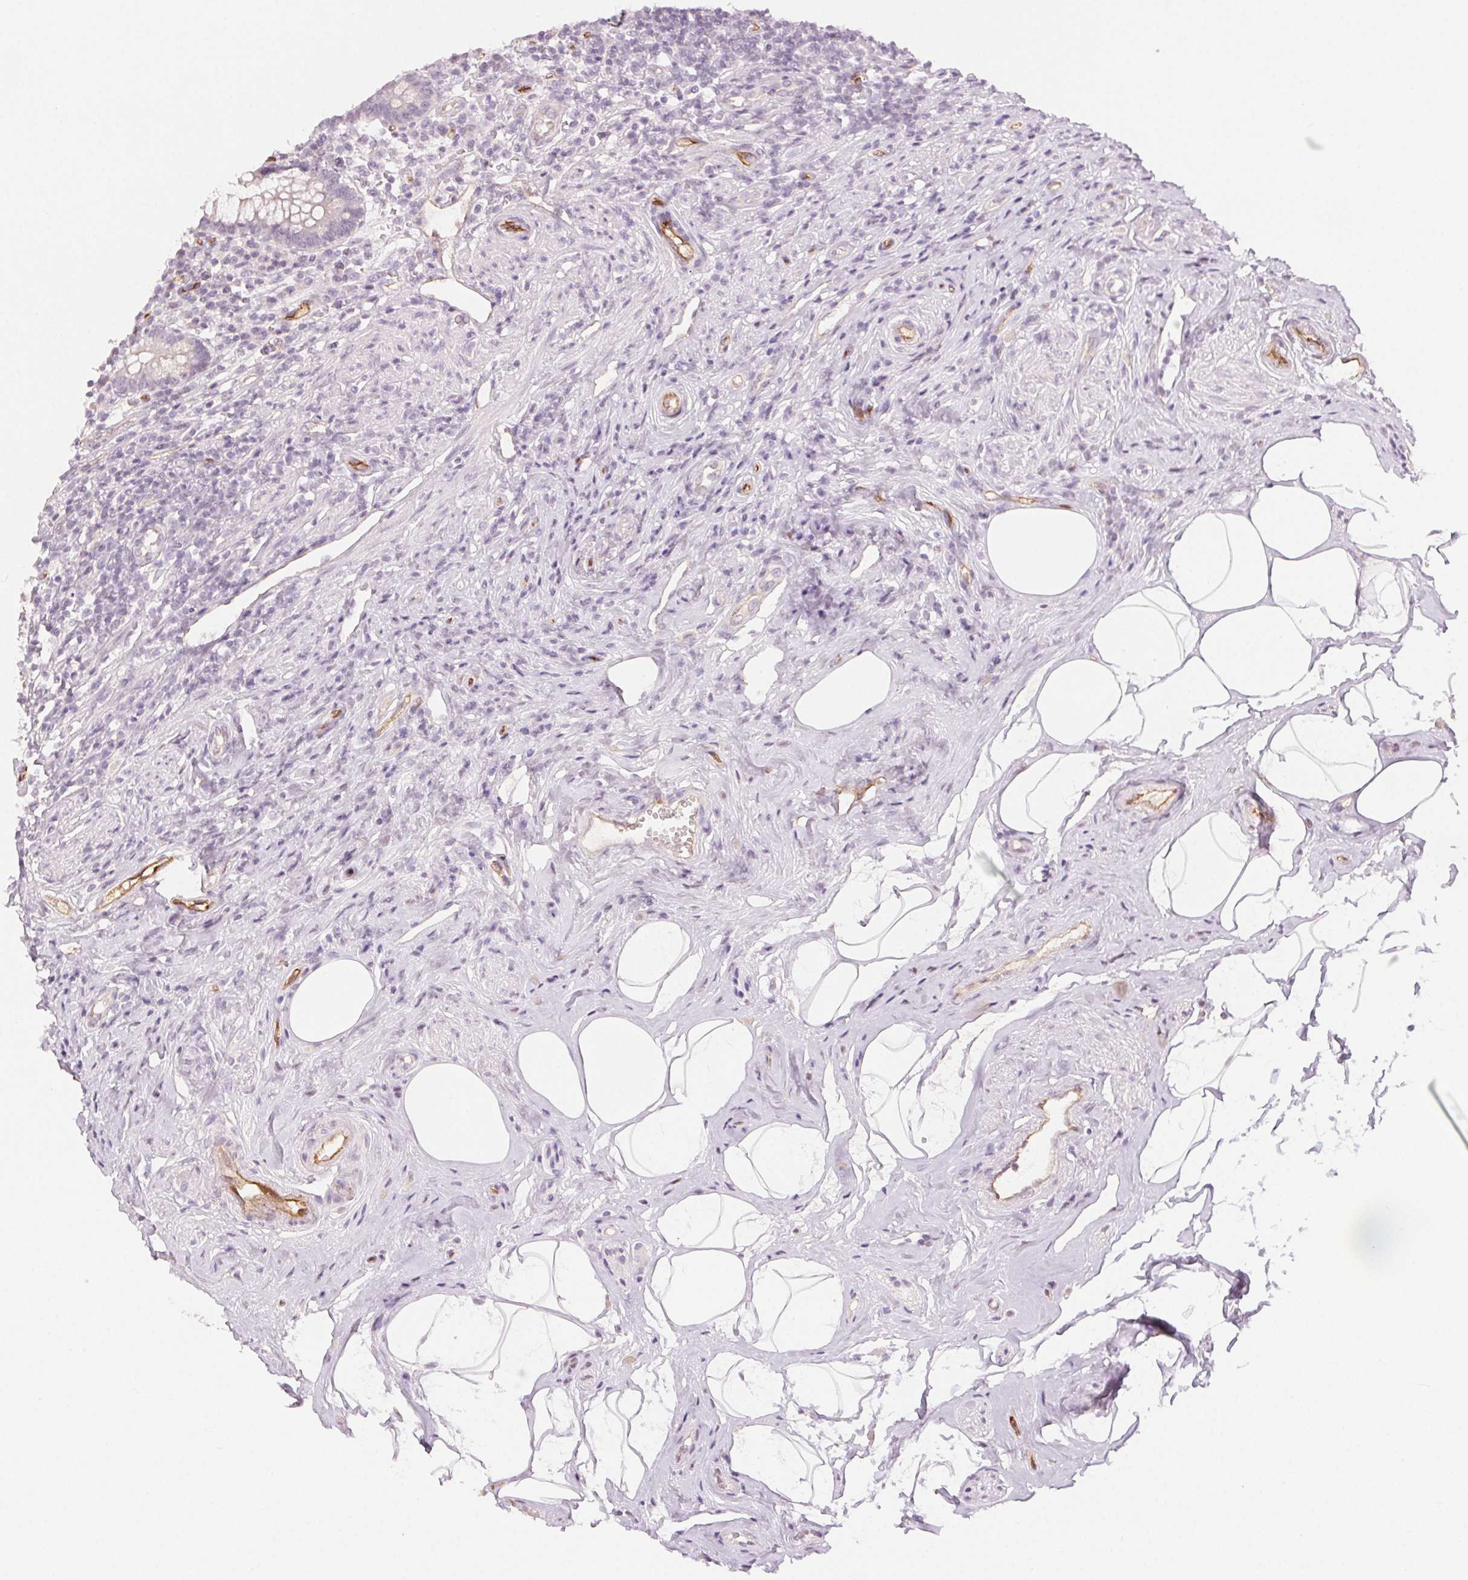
{"staining": {"intensity": "negative", "quantity": "none", "location": "none"}, "tissue": "appendix", "cell_type": "Glandular cells", "image_type": "normal", "snomed": [{"axis": "morphology", "description": "Normal tissue, NOS"}, {"axis": "topography", "description": "Appendix"}], "caption": "Glandular cells show no significant protein staining in normal appendix.", "gene": "PODXL", "patient": {"sex": "female", "age": 56}}